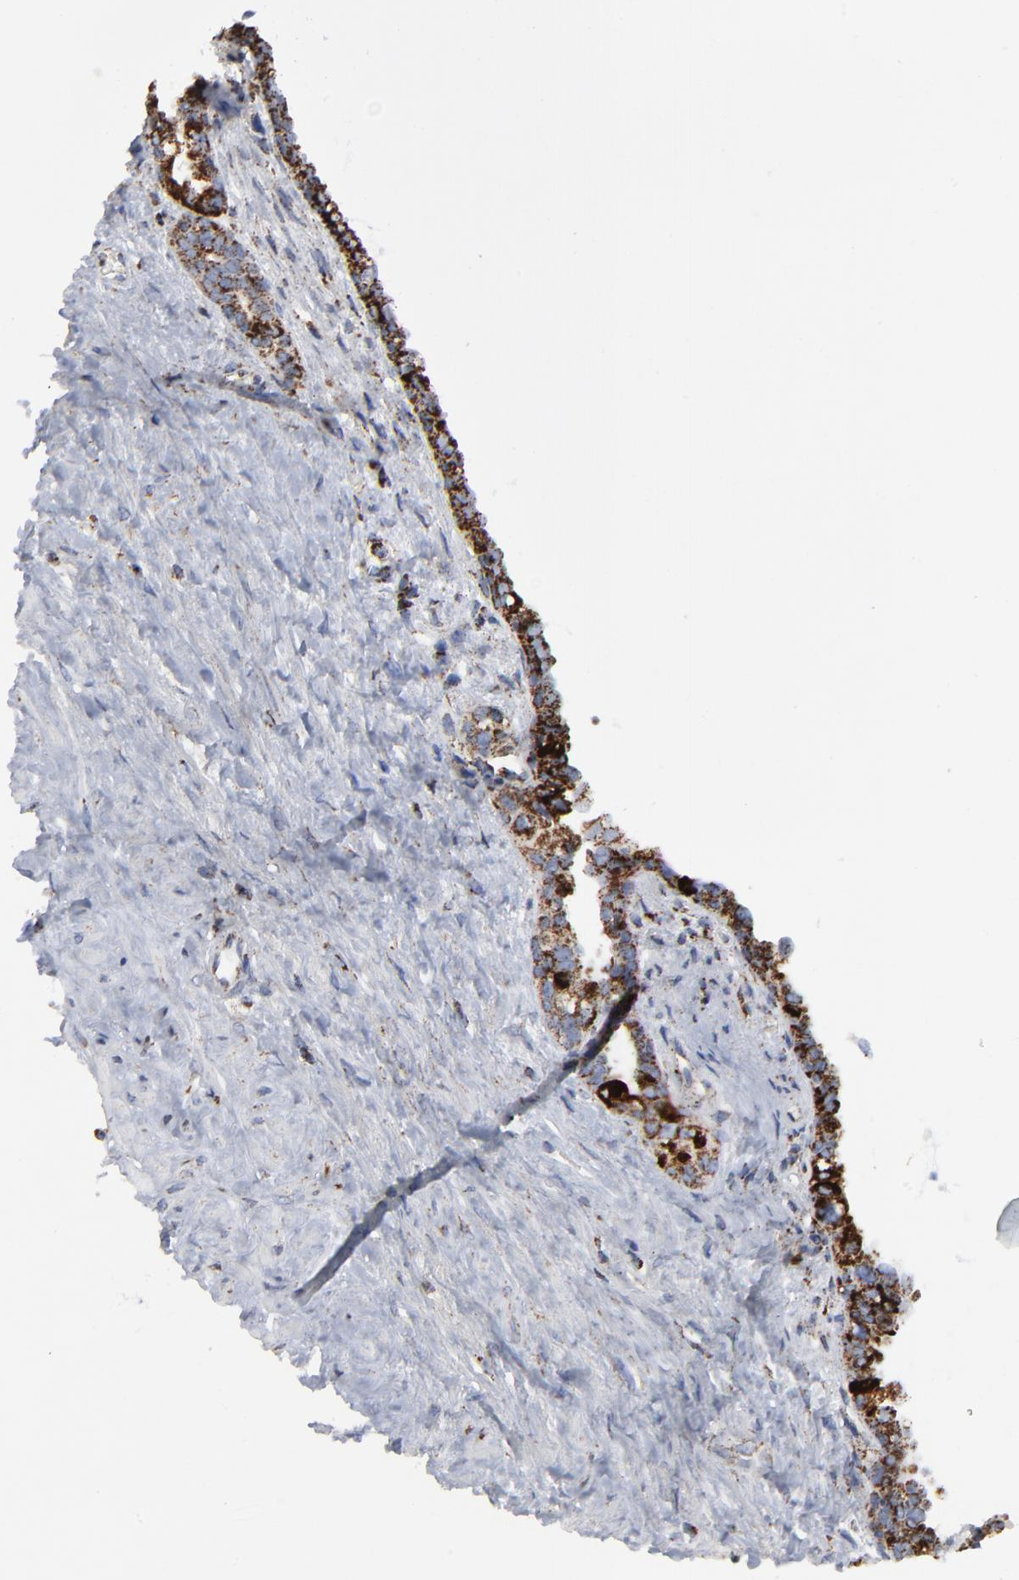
{"staining": {"intensity": "moderate", "quantity": ">75%", "location": "cytoplasmic/membranous"}, "tissue": "seminal vesicle", "cell_type": "Glandular cells", "image_type": "normal", "snomed": [{"axis": "morphology", "description": "Normal tissue, NOS"}, {"axis": "topography", "description": "Seminal veicle"}], "caption": "Protein expression analysis of normal seminal vesicle displays moderate cytoplasmic/membranous expression in approximately >75% of glandular cells. (DAB IHC with brightfield microscopy, high magnification).", "gene": "TXNRD2", "patient": {"sex": "male", "age": 61}}